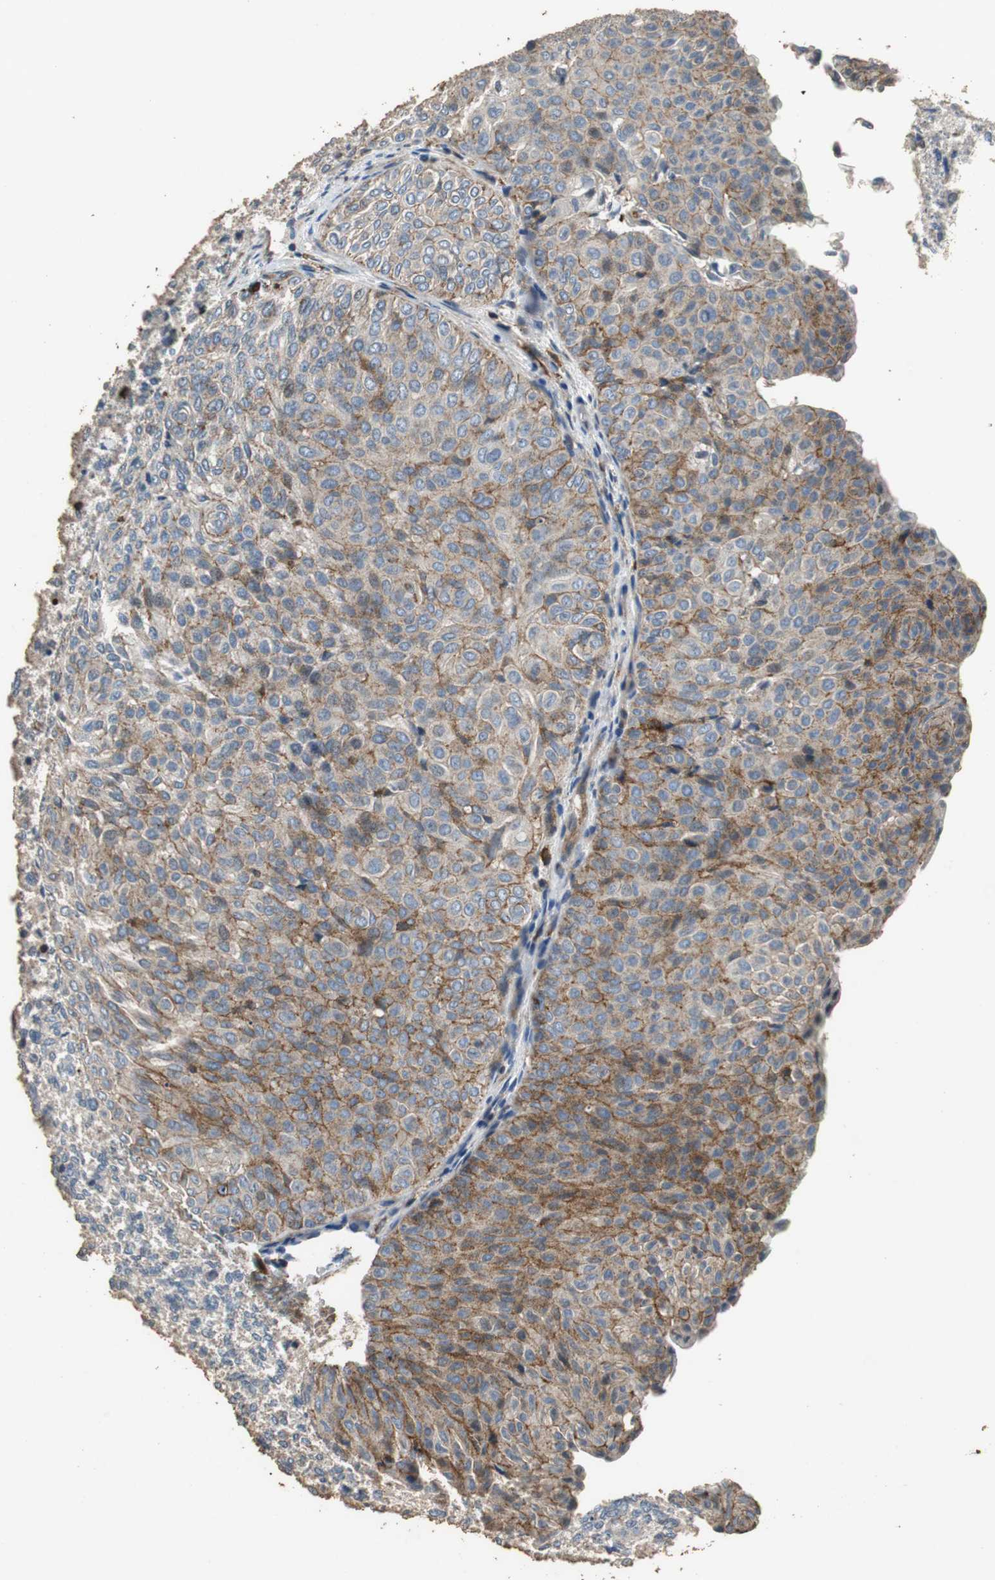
{"staining": {"intensity": "moderate", "quantity": ">75%", "location": "cytoplasmic/membranous"}, "tissue": "urothelial cancer", "cell_type": "Tumor cells", "image_type": "cancer", "snomed": [{"axis": "morphology", "description": "Urothelial carcinoma, Low grade"}, {"axis": "topography", "description": "Urinary bladder"}], "caption": "About >75% of tumor cells in human urothelial cancer show moderate cytoplasmic/membranous protein expression as visualized by brown immunohistochemical staining.", "gene": "PRKRA", "patient": {"sex": "male", "age": 78}}